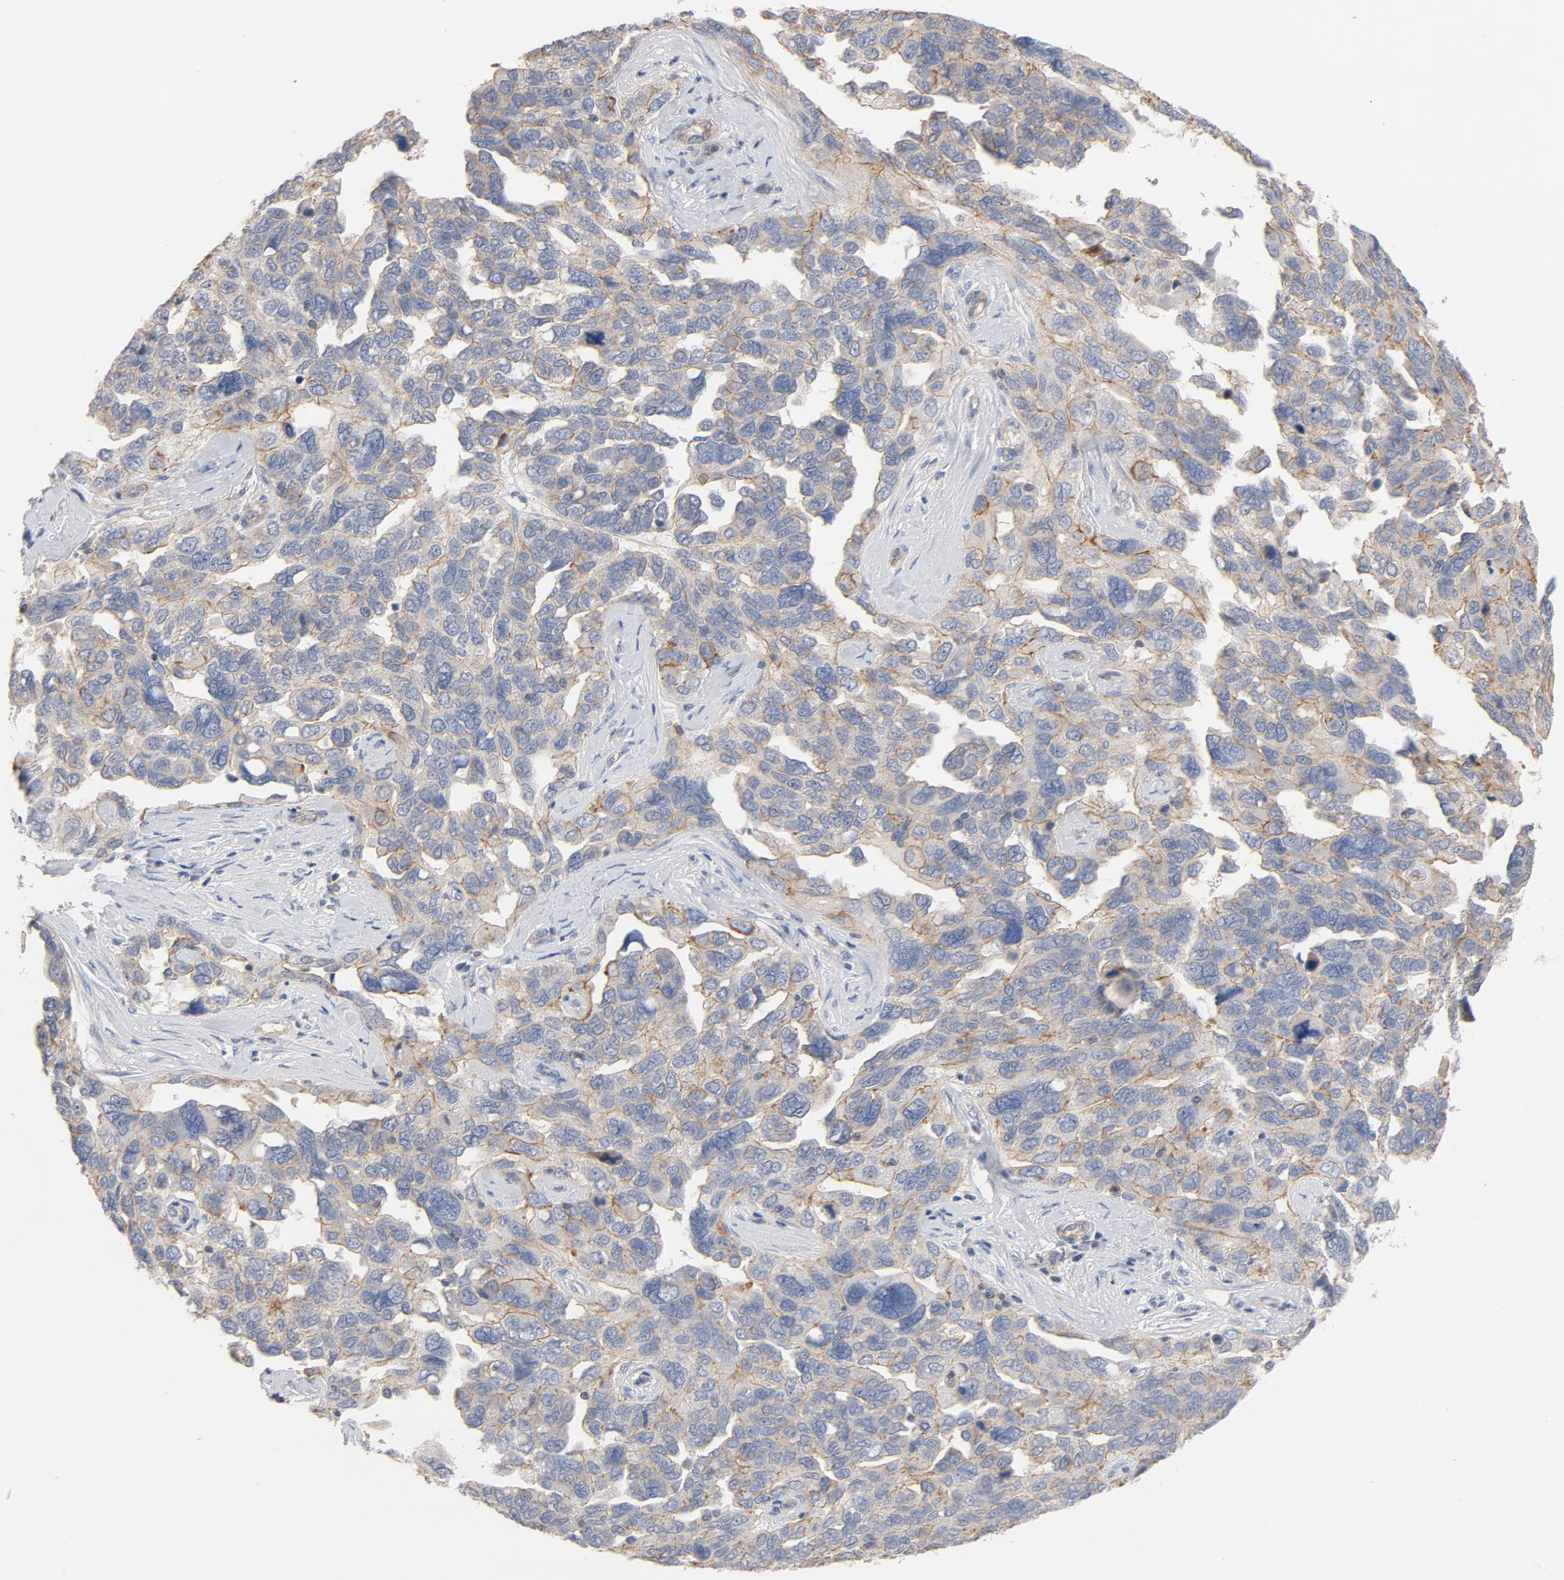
{"staining": {"intensity": "moderate", "quantity": ">75%", "location": "cytoplasmic/membranous"}, "tissue": "ovarian cancer", "cell_type": "Tumor cells", "image_type": "cancer", "snomed": [{"axis": "morphology", "description": "Cystadenocarcinoma, serous, NOS"}, {"axis": "topography", "description": "Ovary"}], "caption": "Immunohistochemical staining of human ovarian cancer (serous cystadenocarcinoma) displays moderate cytoplasmic/membranous protein staining in about >75% of tumor cells.", "gene": "STRN3", "patient": {"sex": "female", "age": 64}}